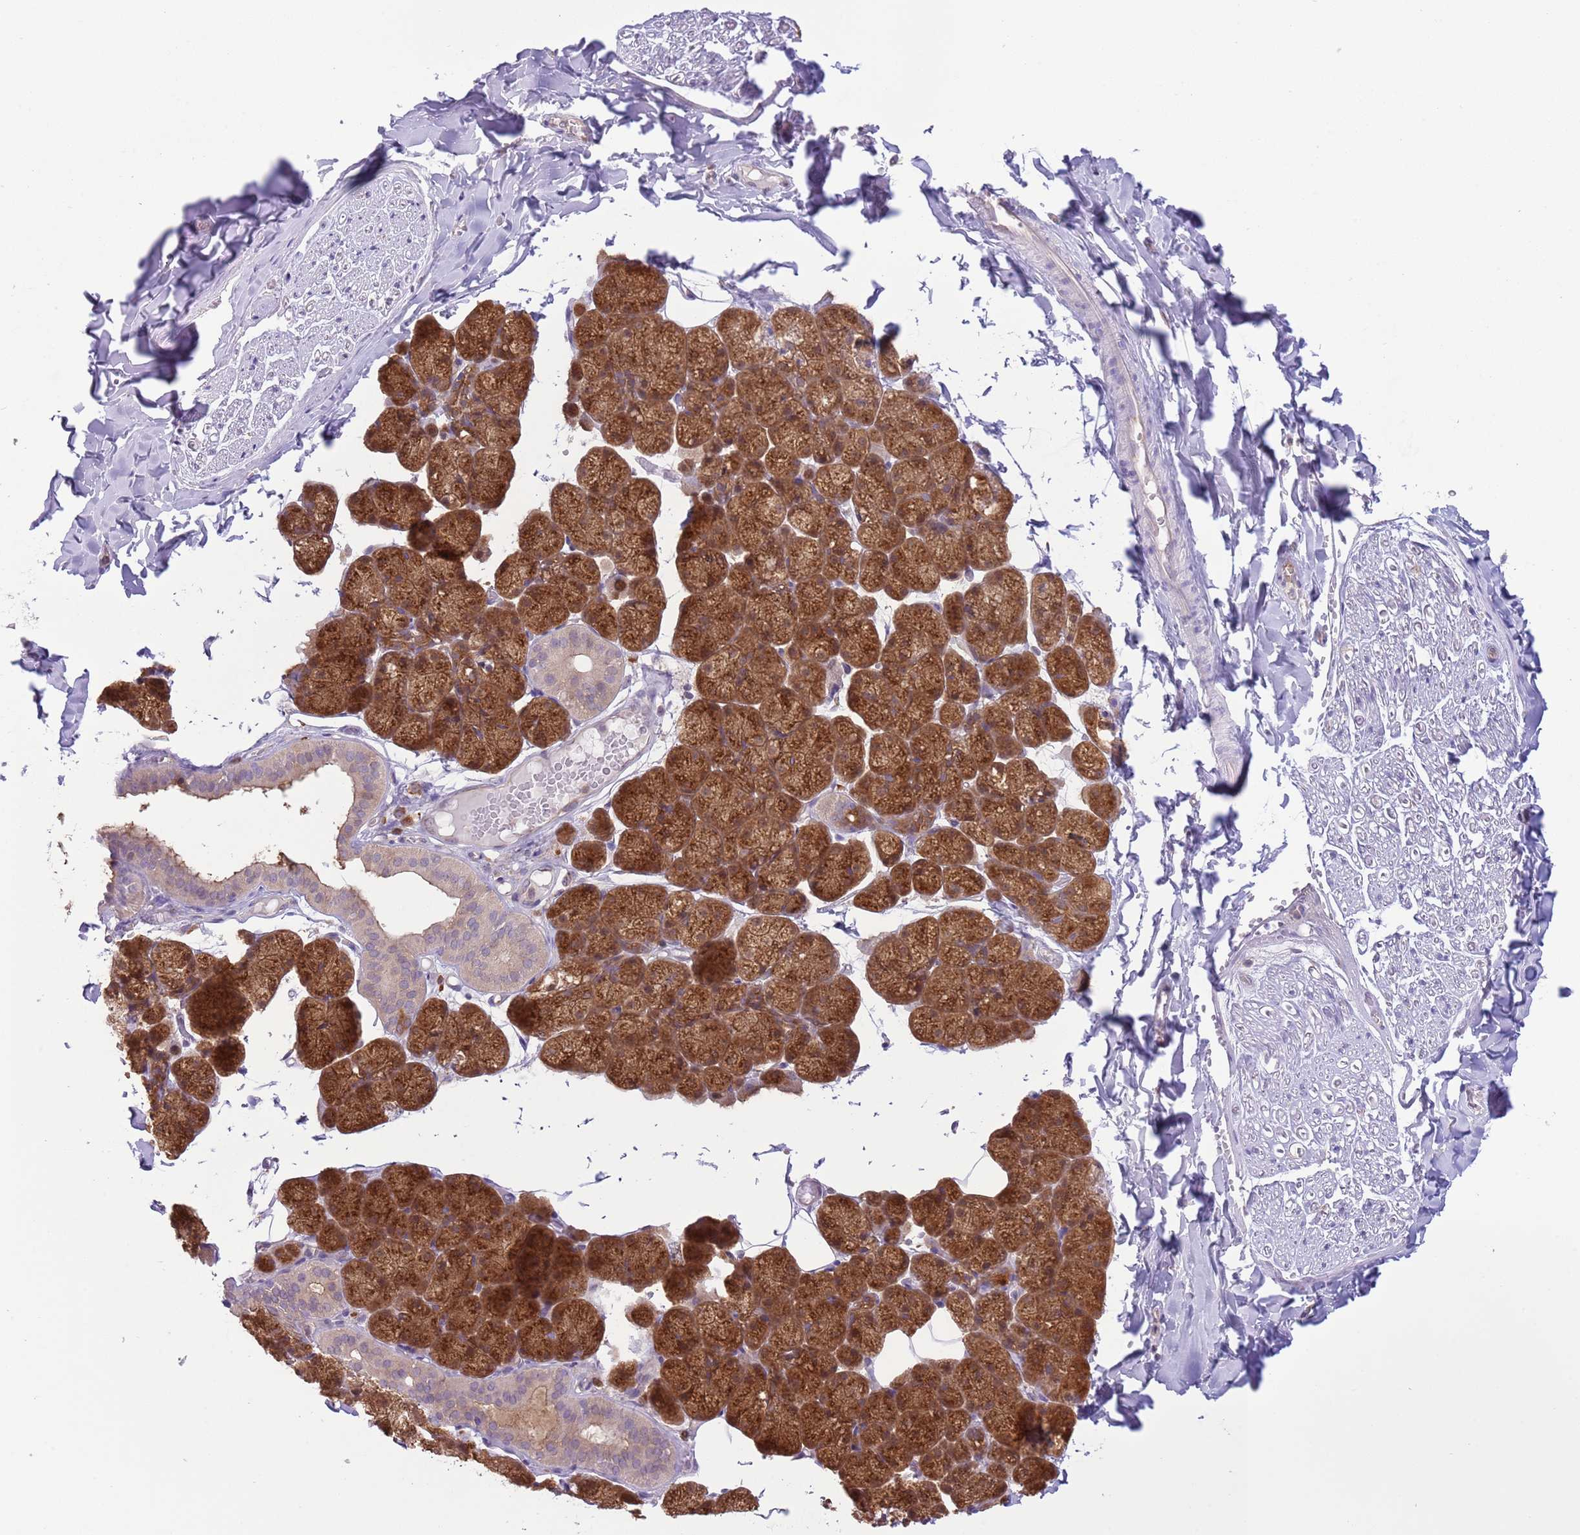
{"staining": {"intensity": "negative", "quantity": "none", "location": "none"}, "tissue": "adipose tissue", "cell_type": "Adipocytes", "image_type": "normal", "snomed": [{"axis": "morphology", "description": "Normal tissue, NOS"}, {"axis": "topography", "description": "Salivary gland"}, {"axis": "topography", "description": "Peripheral nerve tissue"}], "caption": "Immunohistochemistry (IHC) histopathology image of unremarkable adipose tissue: adipose tissue stained with DAB shows no significant protein positivity in adipocytes.", "gene": "COPE", "patient": {"sex": "male", "age": 38}}